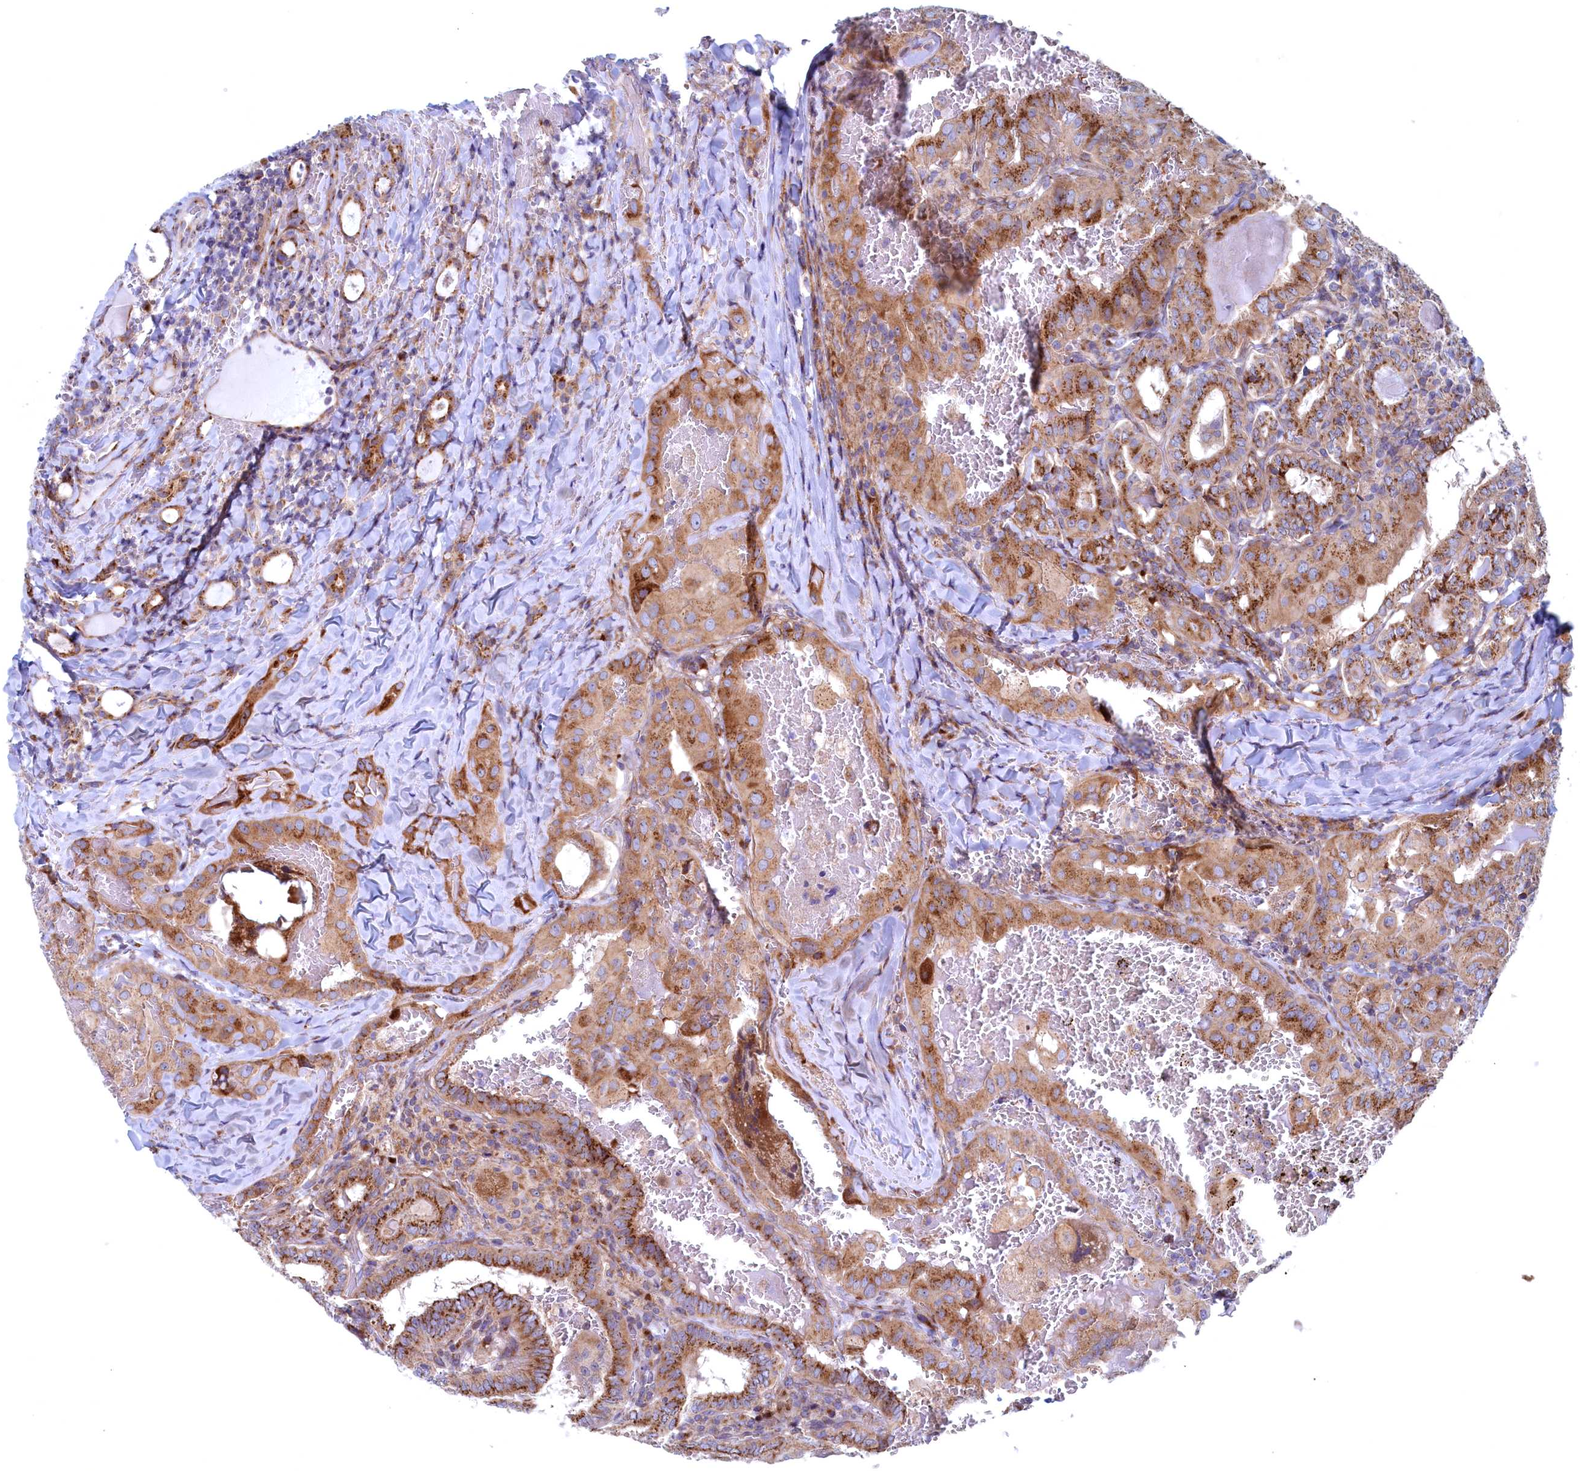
{"staining": {"intensity": "moderate", "quantity": ">75%", "location": "cytoplasmic/membranous"}, "tissue": "thyroid cancer", "cell_type": "Tumor cells", "image_type": "cancer", "snomed": [{"axis": "morphology", "description": "Papillary adenocarcinoma, NOS"}, {"axis": "topography", "description": "Thyroid gland"}], "caption": "There is medium levels of moderate cytoplasmic/membranous staining in tumor cells of thyroid cancer, as demonstrated by immunohistochemical staining (brown color).", "gene": "MTFMT", "patient": {"sex": "female", "age": 72}}